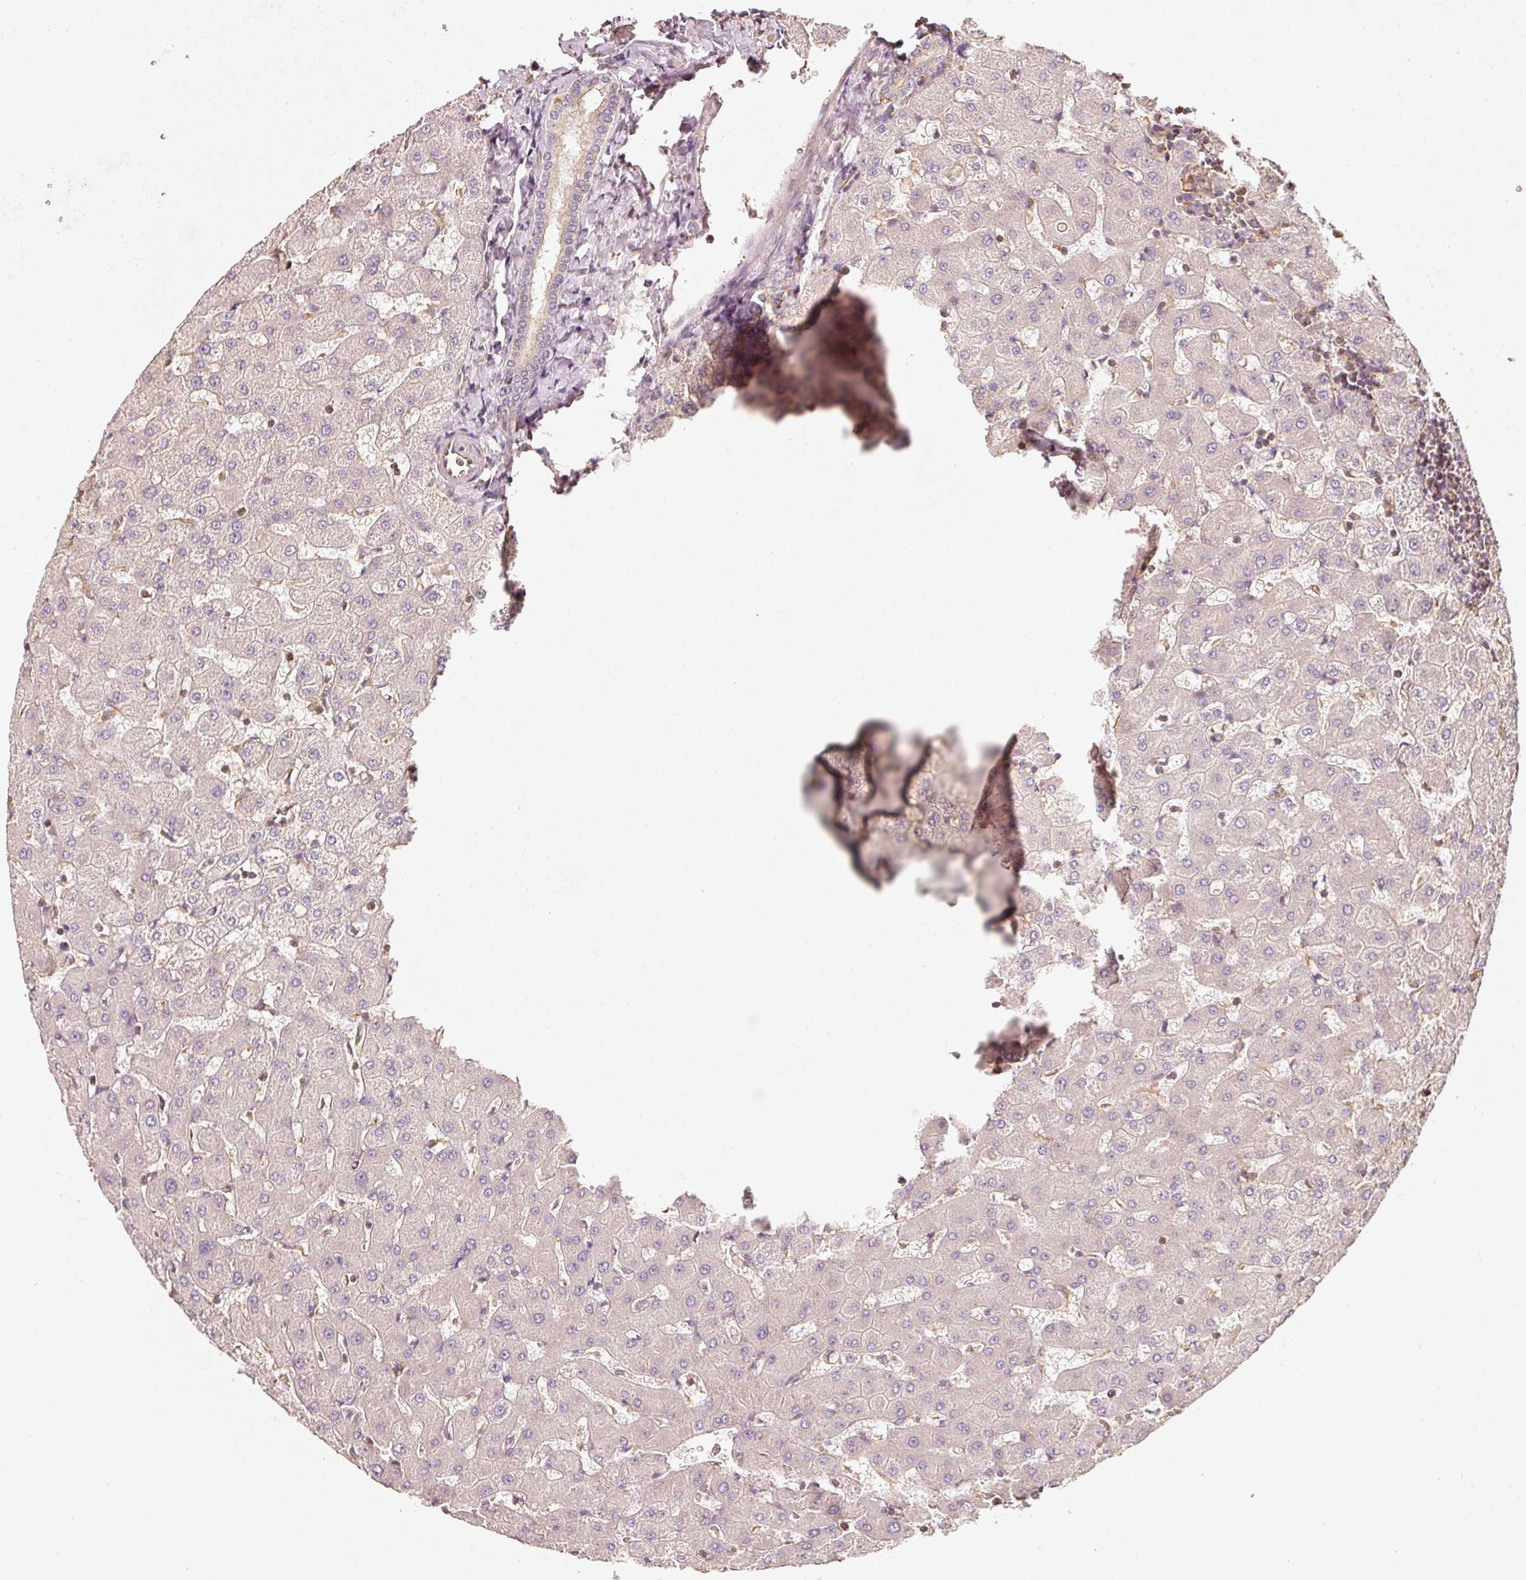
{"staining": {"intensity": "weak", "quantity": ">75%", "location": "cytoplasmic/membranous"}, "tissue": "liver", "cell_type": "Cholangiocytes", "image_type": "normal", "snomed": [{"axis": "morphology", "description": "Normal tissue, NOS"}, {"axis": "topography", "description": "Liver"}], "caption": "Liver was stained to show a protein in brown. There is low levels of weak cytoplasmic/membranous positivity in approximately >75% of cholangiocytes. Using DAB (brown) and hematoxylin (blue) stains, captured at high magnification using brightfield microscopy.", "gene": "CEP95", "patient": {"sex": "female", "age": 63}}